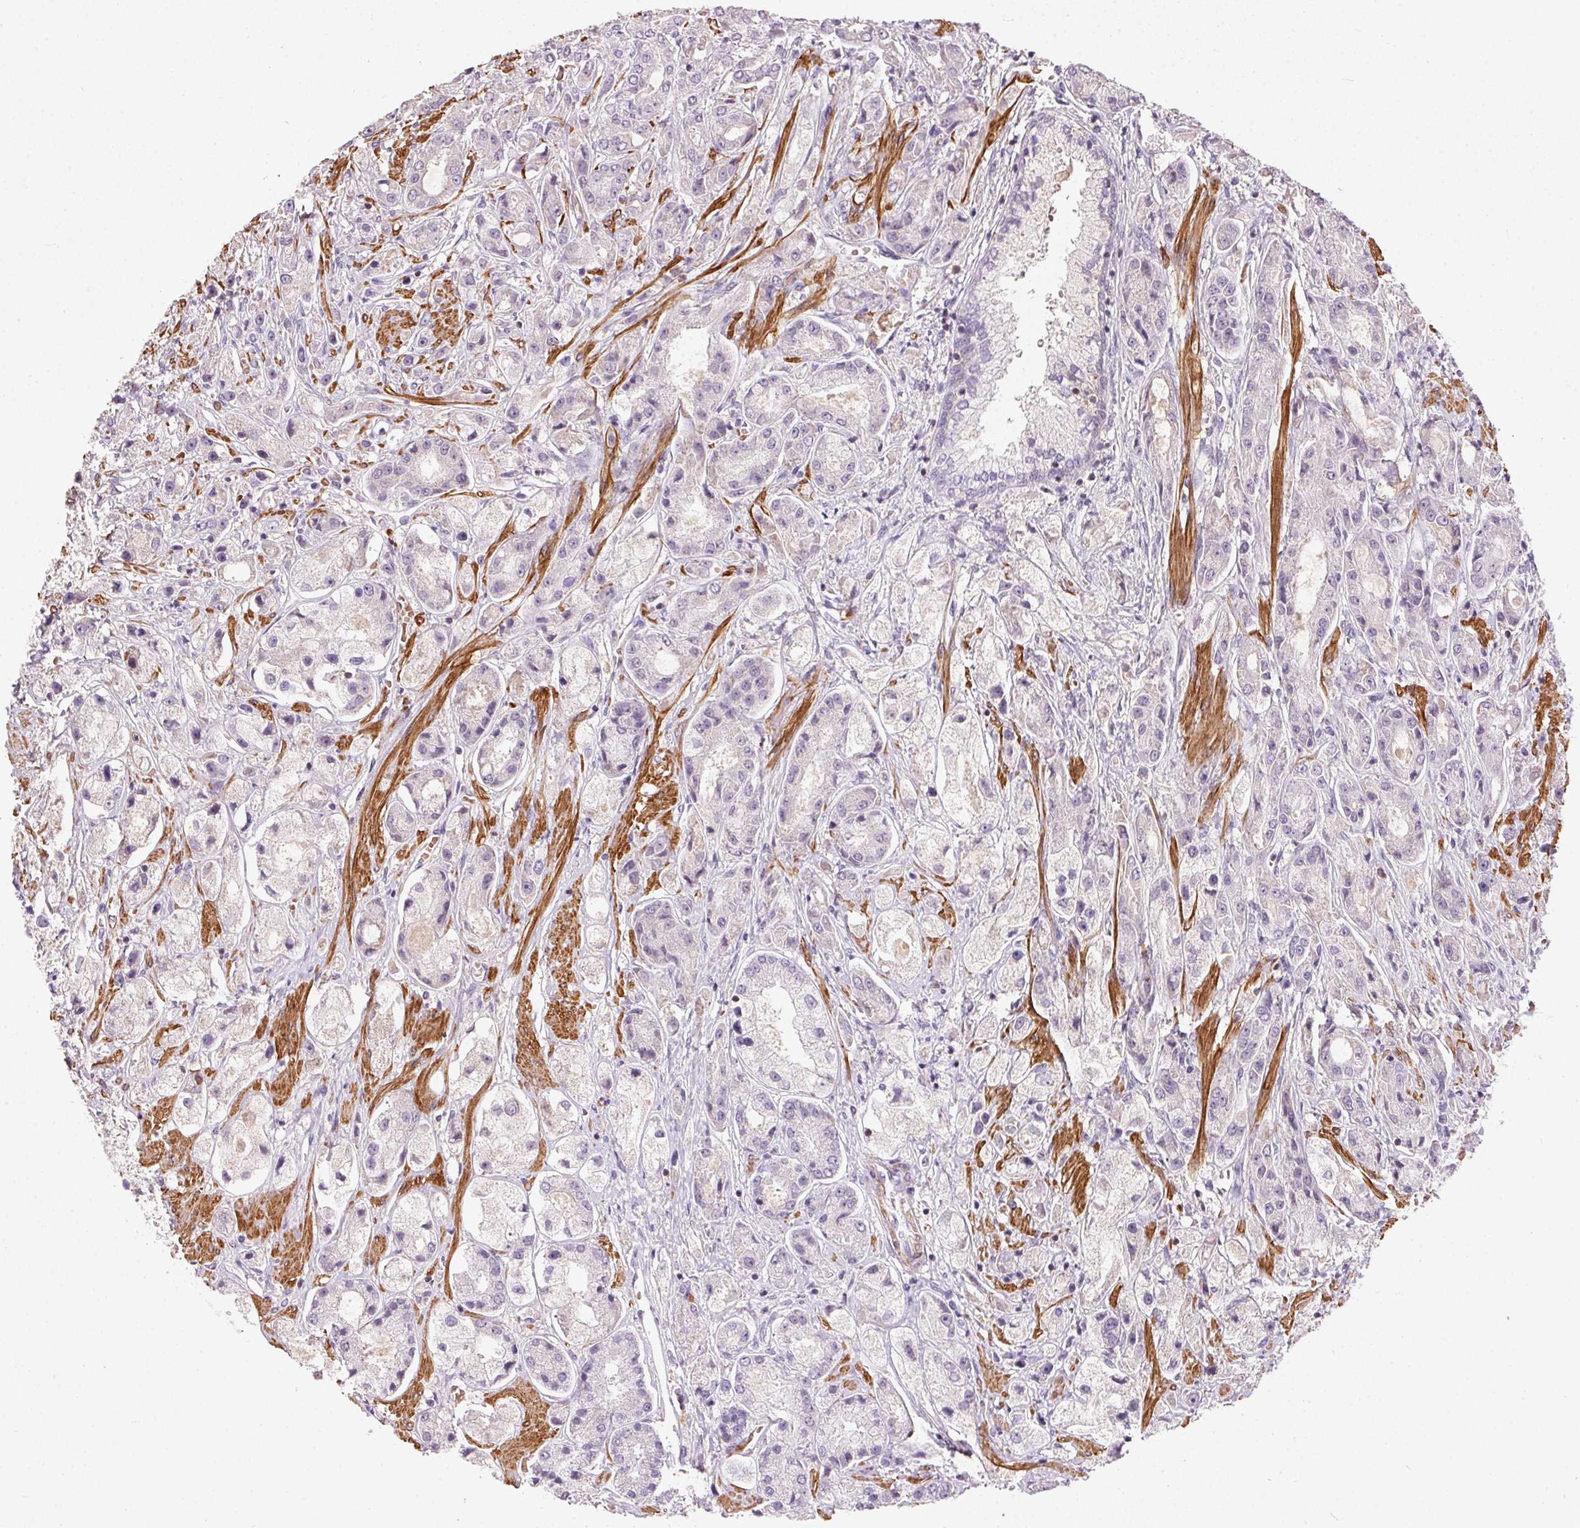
{"staining": {"intensity": "negative", "quantity": "none", "location": "none"}, "tissue": "prostate cancer", "cell_type": "Tumor cells", "image_type": "cancer", "snomed": [{"axis": "morphology", "description": "Adenocarcinoma, High grade"}, {"axis": "topography", "description": "Prostate"}], "caption": "Tumor cells are negative for brown protein staining in prostate cancer.", "gene": "KCNK15", "patient": {"sex": "male", "age": 67}}